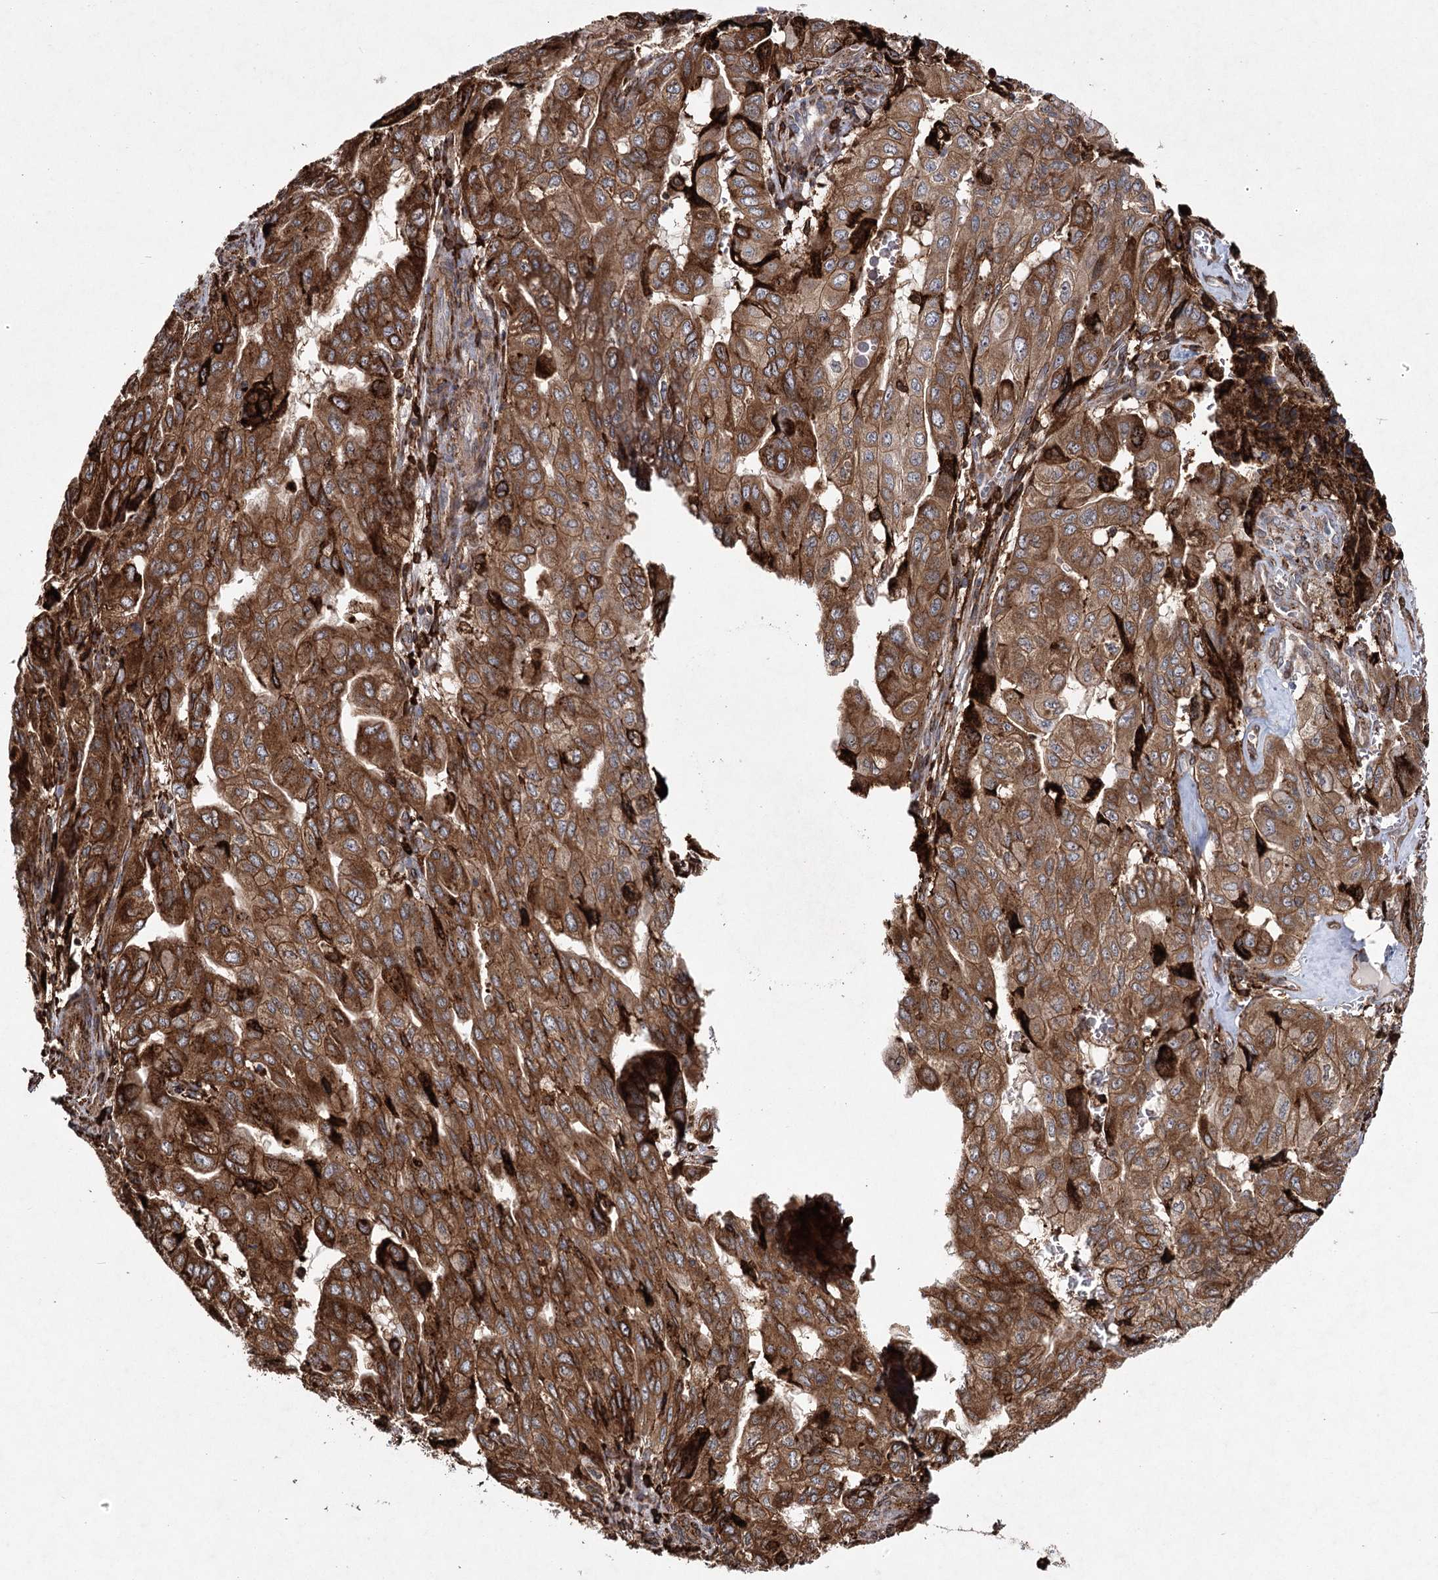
{"staining": {"intensity": "moderate", "quantity": ">75%", "location": "cytoplasmic/membranous"}, "tissue": "pancreatic cancer", "cell_type": "Tumor cells", "image_type": "cancer", "snomed": [{"axis": "morphology", "description": "Adenocarcinoma, NOS"}, {"axis": "topography", "description": "Pancreas"}], "caption": "Immunohistochemistry histopathology image of neoplastic tissue: human pancreatic cancer (adenocarcinoma) stained using immunohistochemistry (IHC) displays medium levels of moderate protein expression localized specifically in the cytoplasmic/membranous of tumor cells, appearing as a cytoplasmic/membranous brown color.", "gene": "DCUN1D4", "patient": {"sex": "male", "age": 51}}